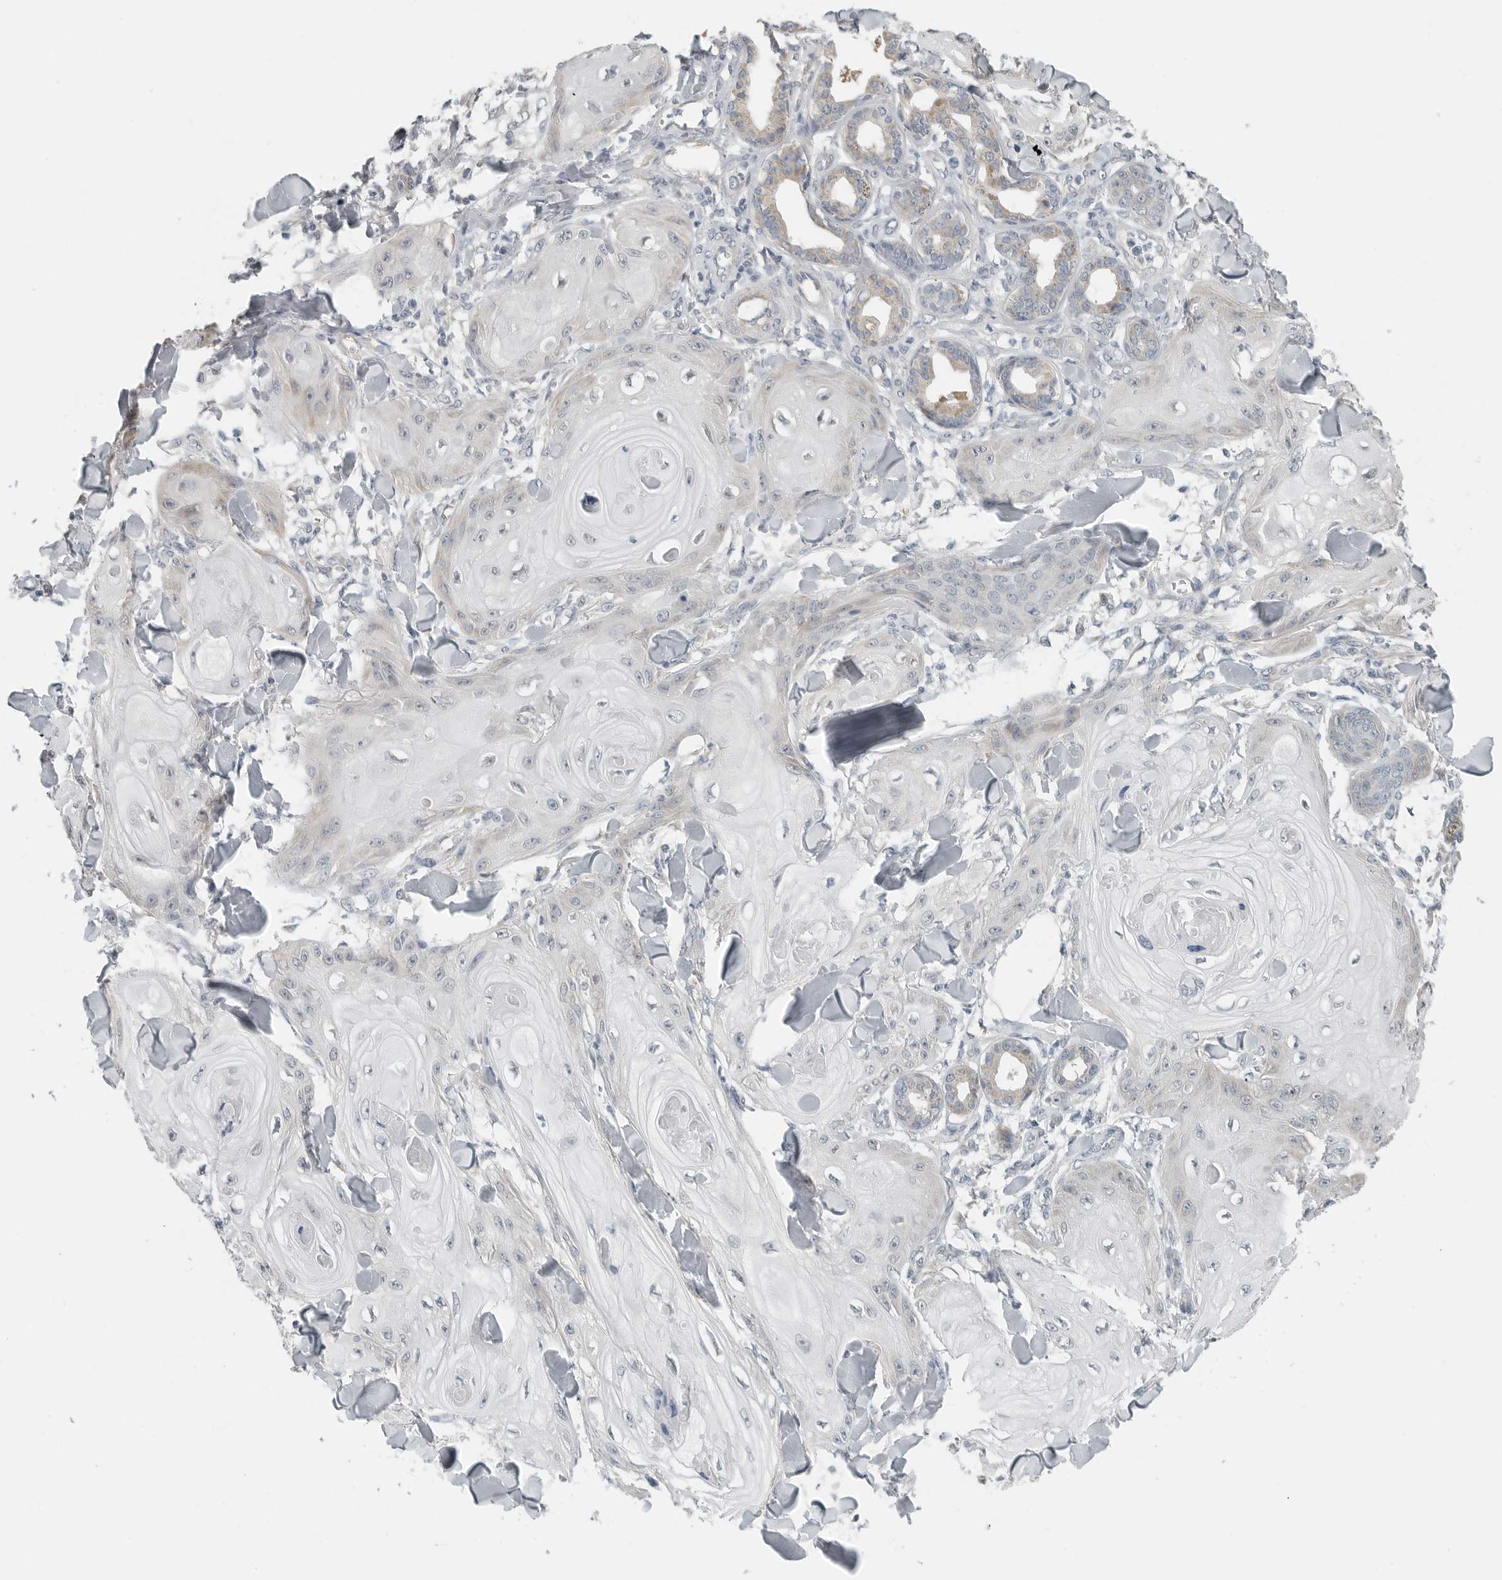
{"staining": {"intensity": "negative", "quantity": "none", "location": "none"}, "tissue": "skin cancer", "cell_type": "Tumor cells", "image_type": "cancer", "snomed": [{"axis": "morphology", "description": "Squamous cell carcinoma, NOS"}, {"axis": "topography", "description": "Skin"}], "caption": "There is no significant positivity in tumor cells of skin cancer.", "gene": "IL12RB2", "patient": {"sex": "male", "age": 74}}